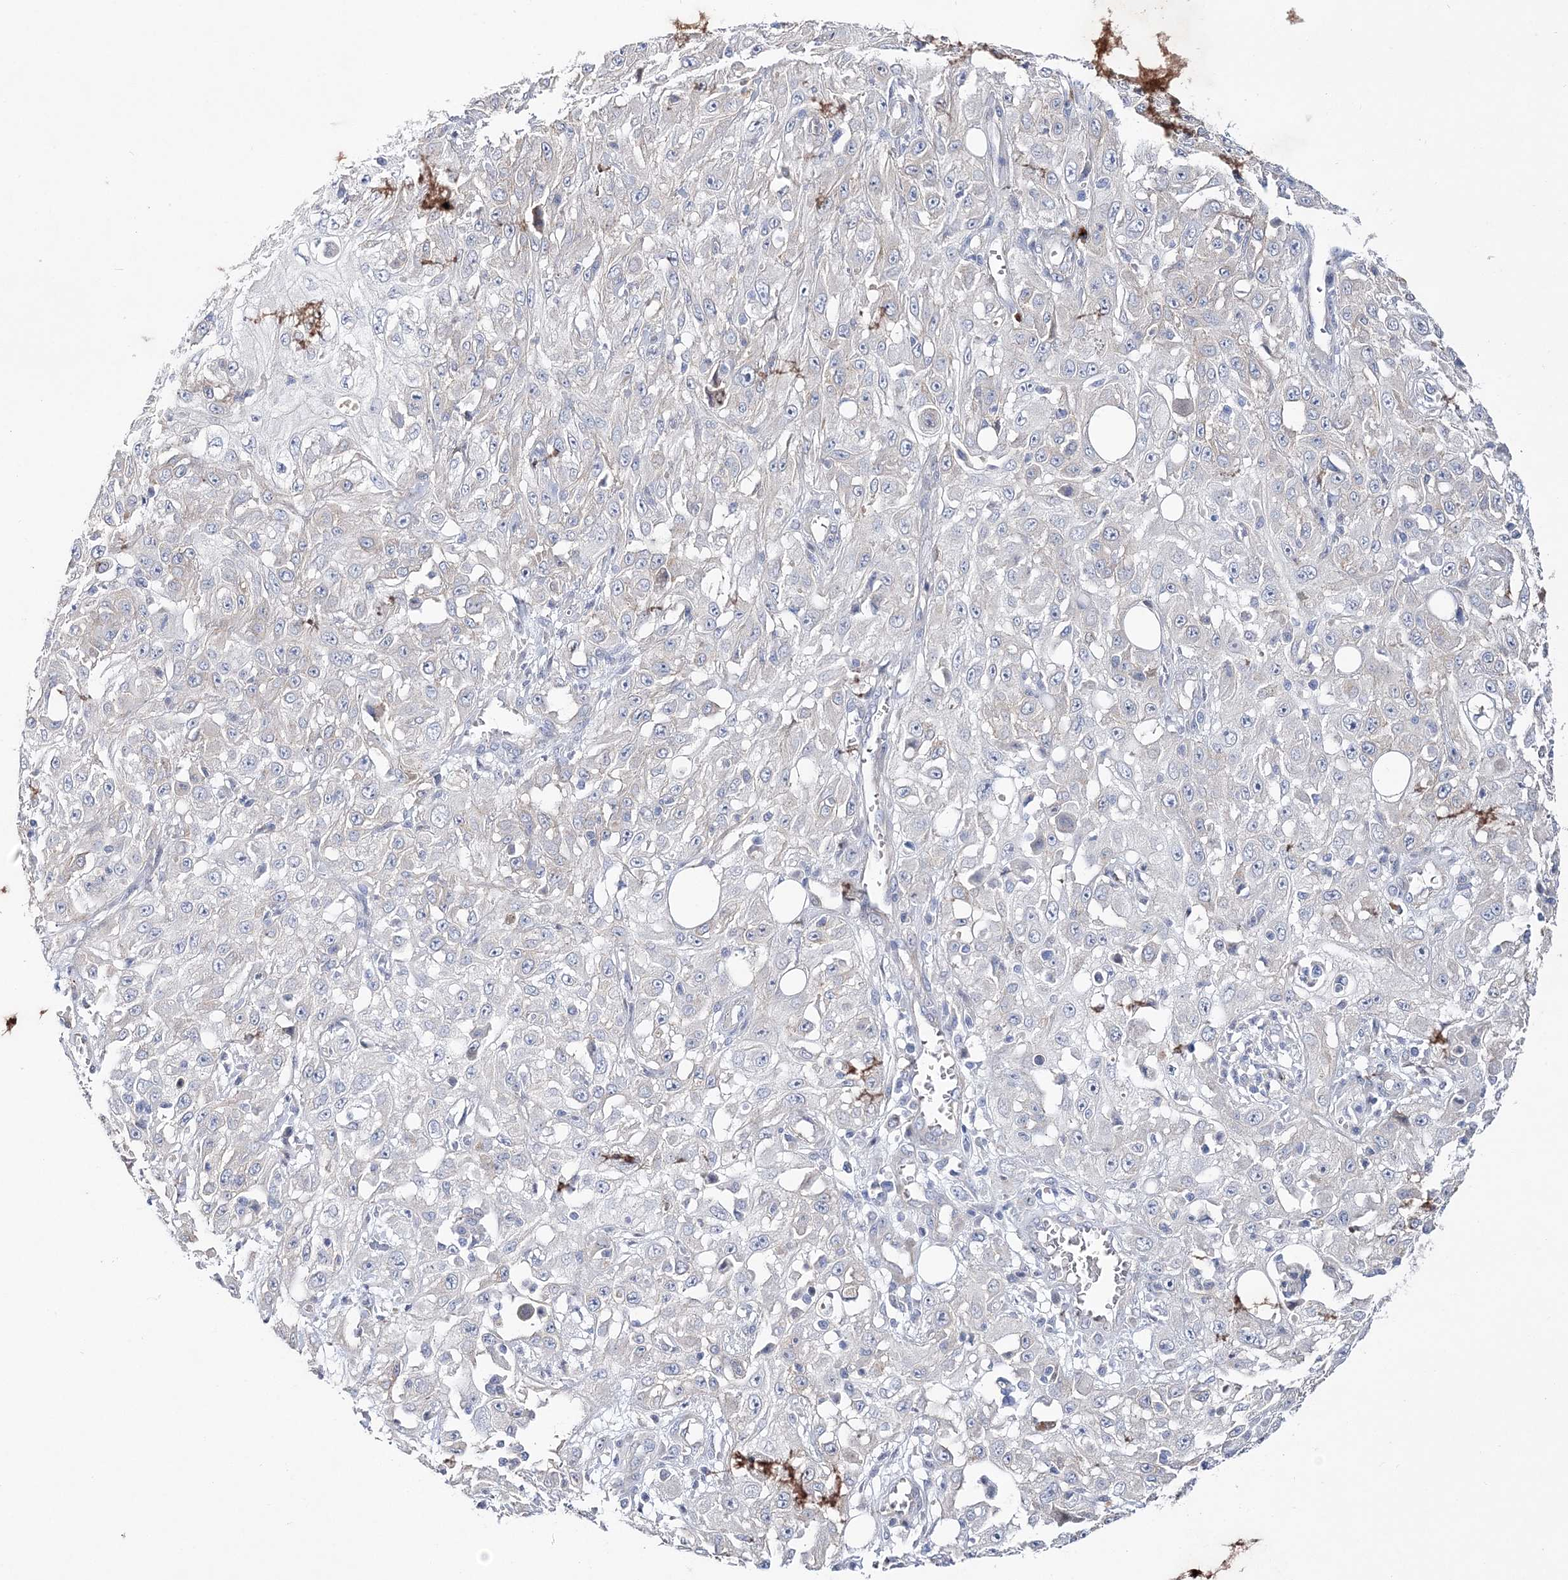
{"staining": {"intensity": "negative", "quantity": "none", "location": "none"}, "tissue": "skin cancer", "cell_type": "Tumor cells", "image_type": "cancer", "snomed": [{"axis": "morphology", "description": "Squamous cell carcinoma, NOS"}, {"axis": "morphology", "description": "Squamous cell carcinoma, metastatic, NOS"}, {"axis": "topography", "description": "Skin"}, {"axis": "topography", "description": "Lymph node"}], "caption": "A histopathology image of human squamous cell carcinoma (skin) is negative for staining in tumor cells.", "gene": "ANO1", "patient": {"sex": "male", "age": 75}}